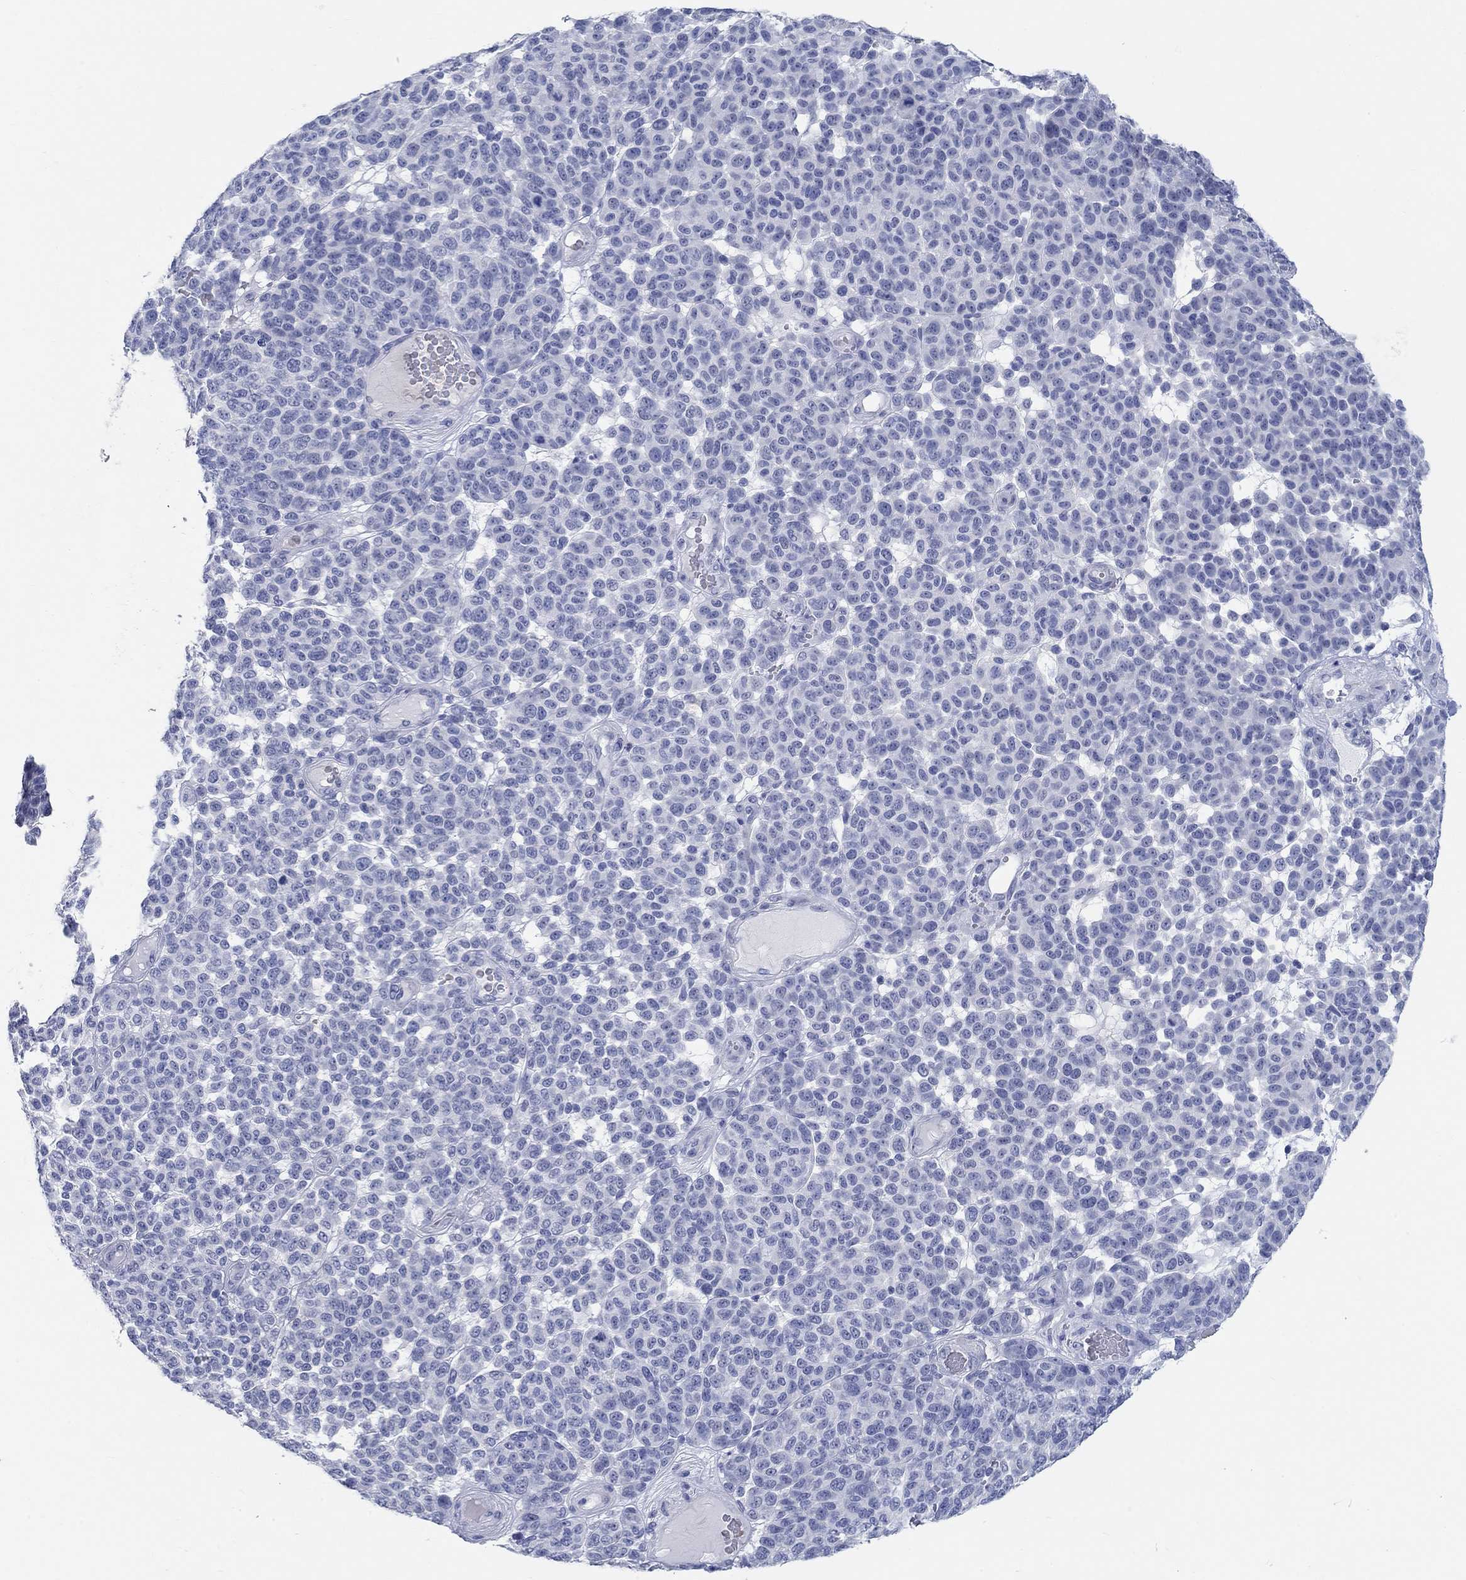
{"staining": {"intensity": "negative", "quantity": "none", "location": "none"}, "tissue": "melanoma", "cell_type": "Tumor cells", "image_type": "cancer", "snomed": [{"axis": "morphology", "description": "Malignant melanoma, NOS"}, {"axis": "topography", "description": "Skin"}], "caption": "This is an immunohistochemistry micrograph of human melanoma. There is no staining in tumor cells.", "gene": "GRIA3", "patient": {"sex": "male", "age": 59}}